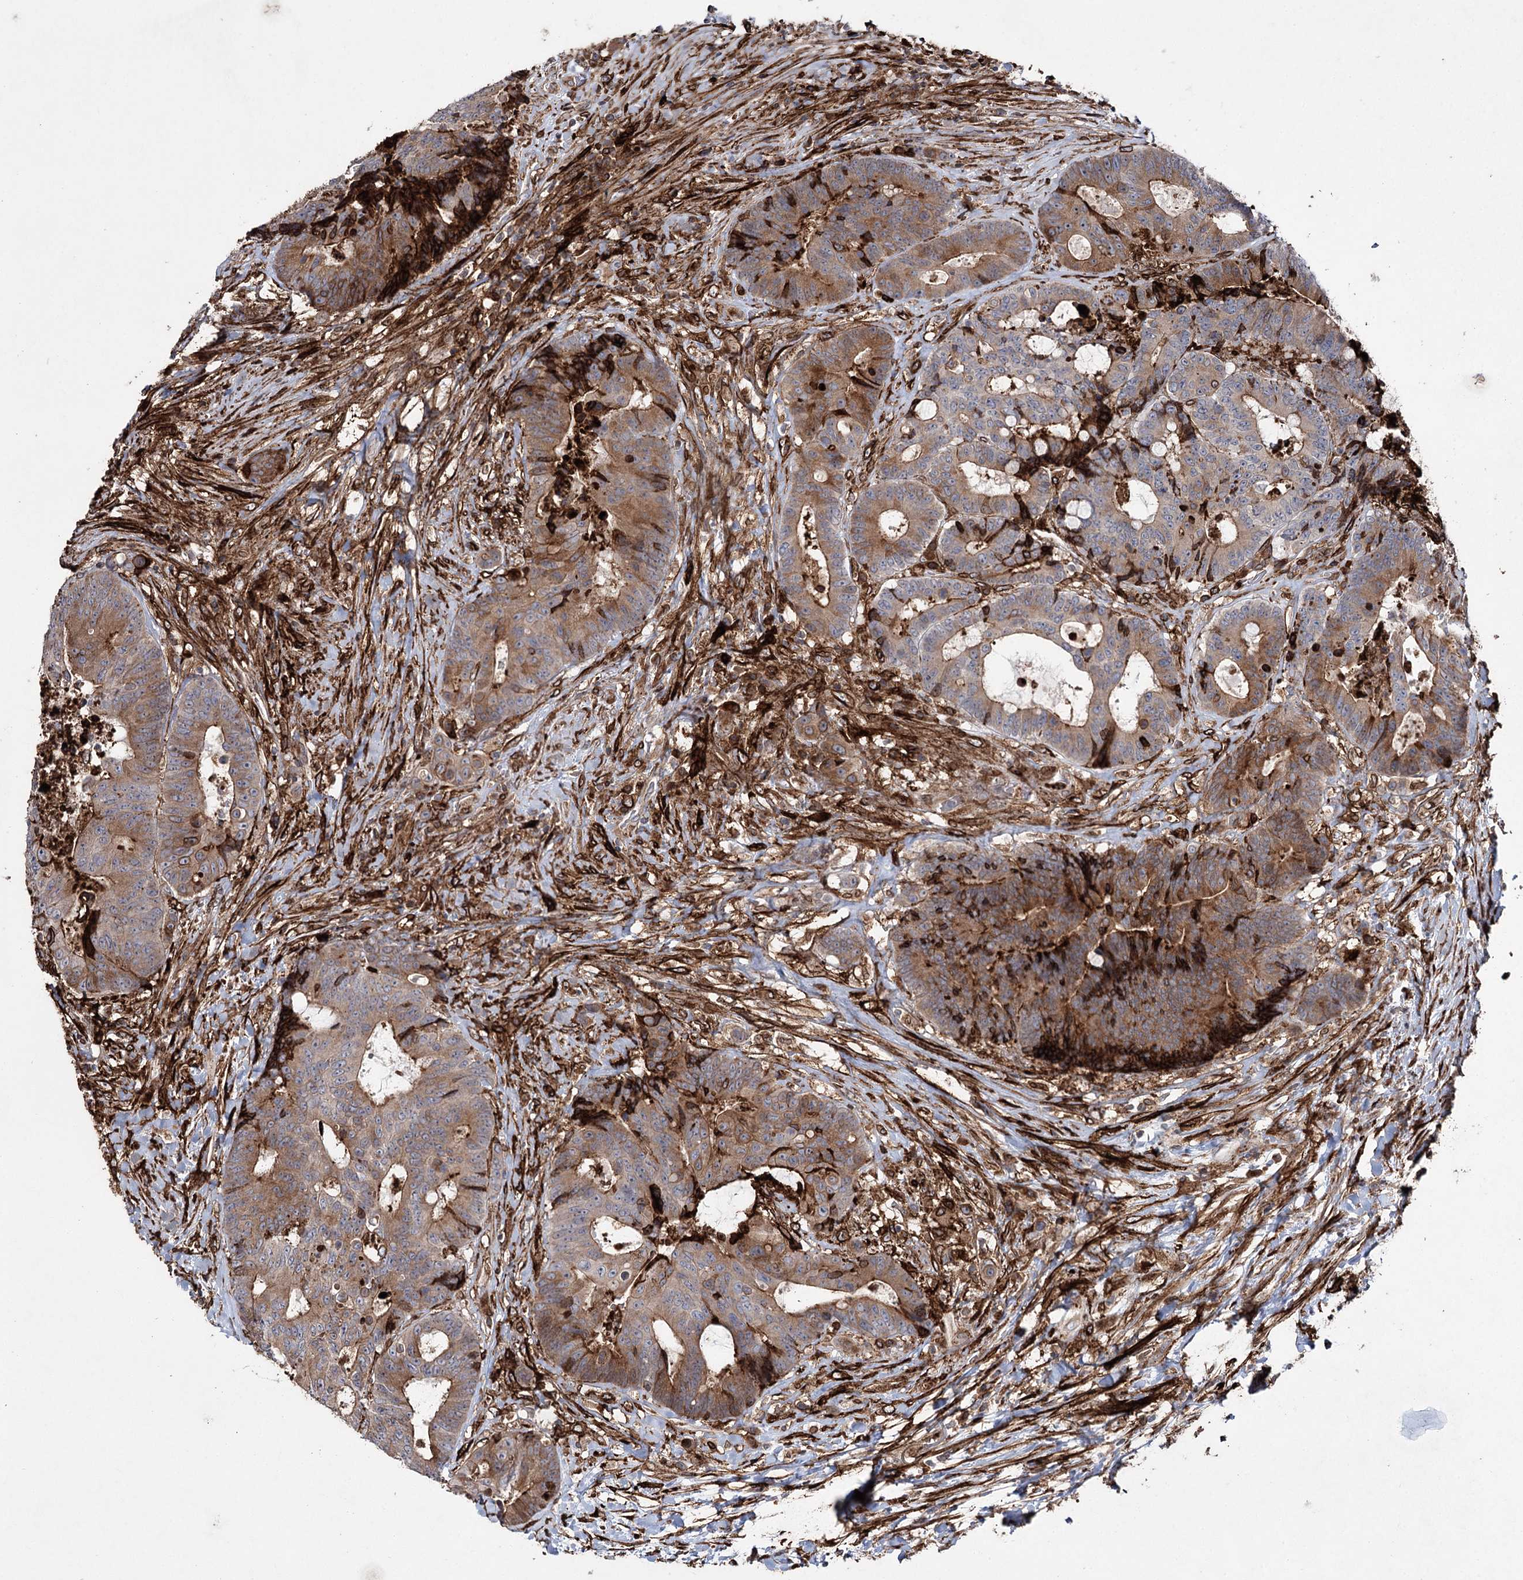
{"staining": {"intensity": "moderate", "quantity": ">75%", "location": "cytoplasmic/membranous"}, "tissue": "colorectal cancer", "cell_type": "Tumor cells", "image_type": "cancer", "snomed": [{"axis": "morphology", "description": "Adenocarcinoma, NOS"}, {"axis": "topography", "description": "Rectum"}], "caption": "Immunohistochemical staining of adenocarcinoma (colorectal) demonstrates medium levels of moderate cytoplasmic/membranous protein positivity in approximately >75% of tumor cells.", "gene": "DCUN1D4", "patient": {"sex": "male", "age": 69}}